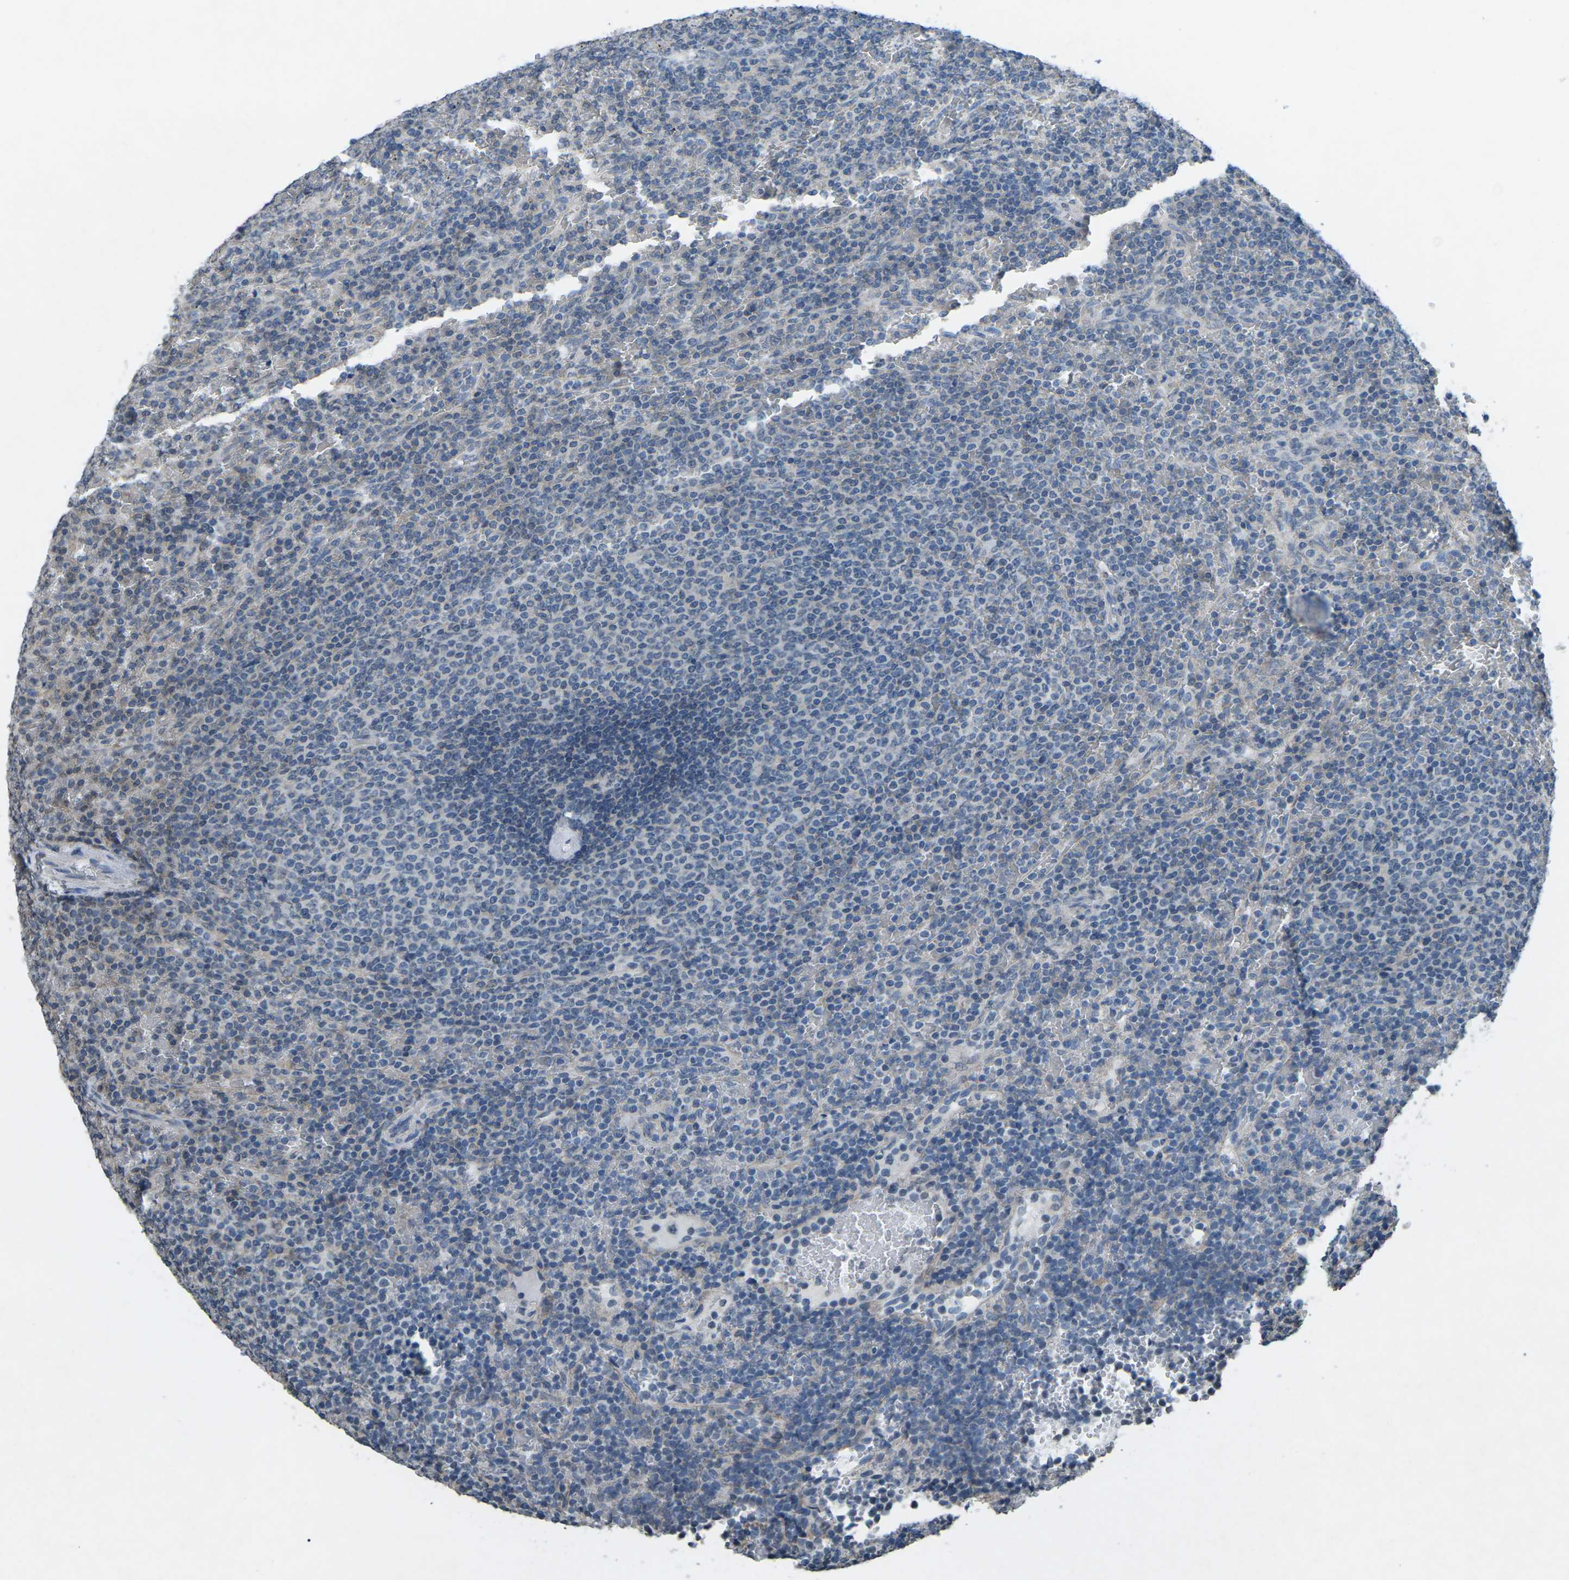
{"staining": {"intensity": "negative", "quantity": "none", "location": "none"}, "tissue": "lymphoma", "cell_type": "Tumor cells", "image_type": "cancer", "snomed": [{"axis": "morphology", "description": "Malignant lymphoma, non-Hodgkin's type, Low grade"}, {"axis": "topography", "description": "Spleen"}], "caption": "Malignant lymphoma, non-Hodgkin's type (low-grade) stained for a protein using IHC shows no expression tumor cells.", "gene": "TFR2", "patient": {"sex": "female", "age": 77}}